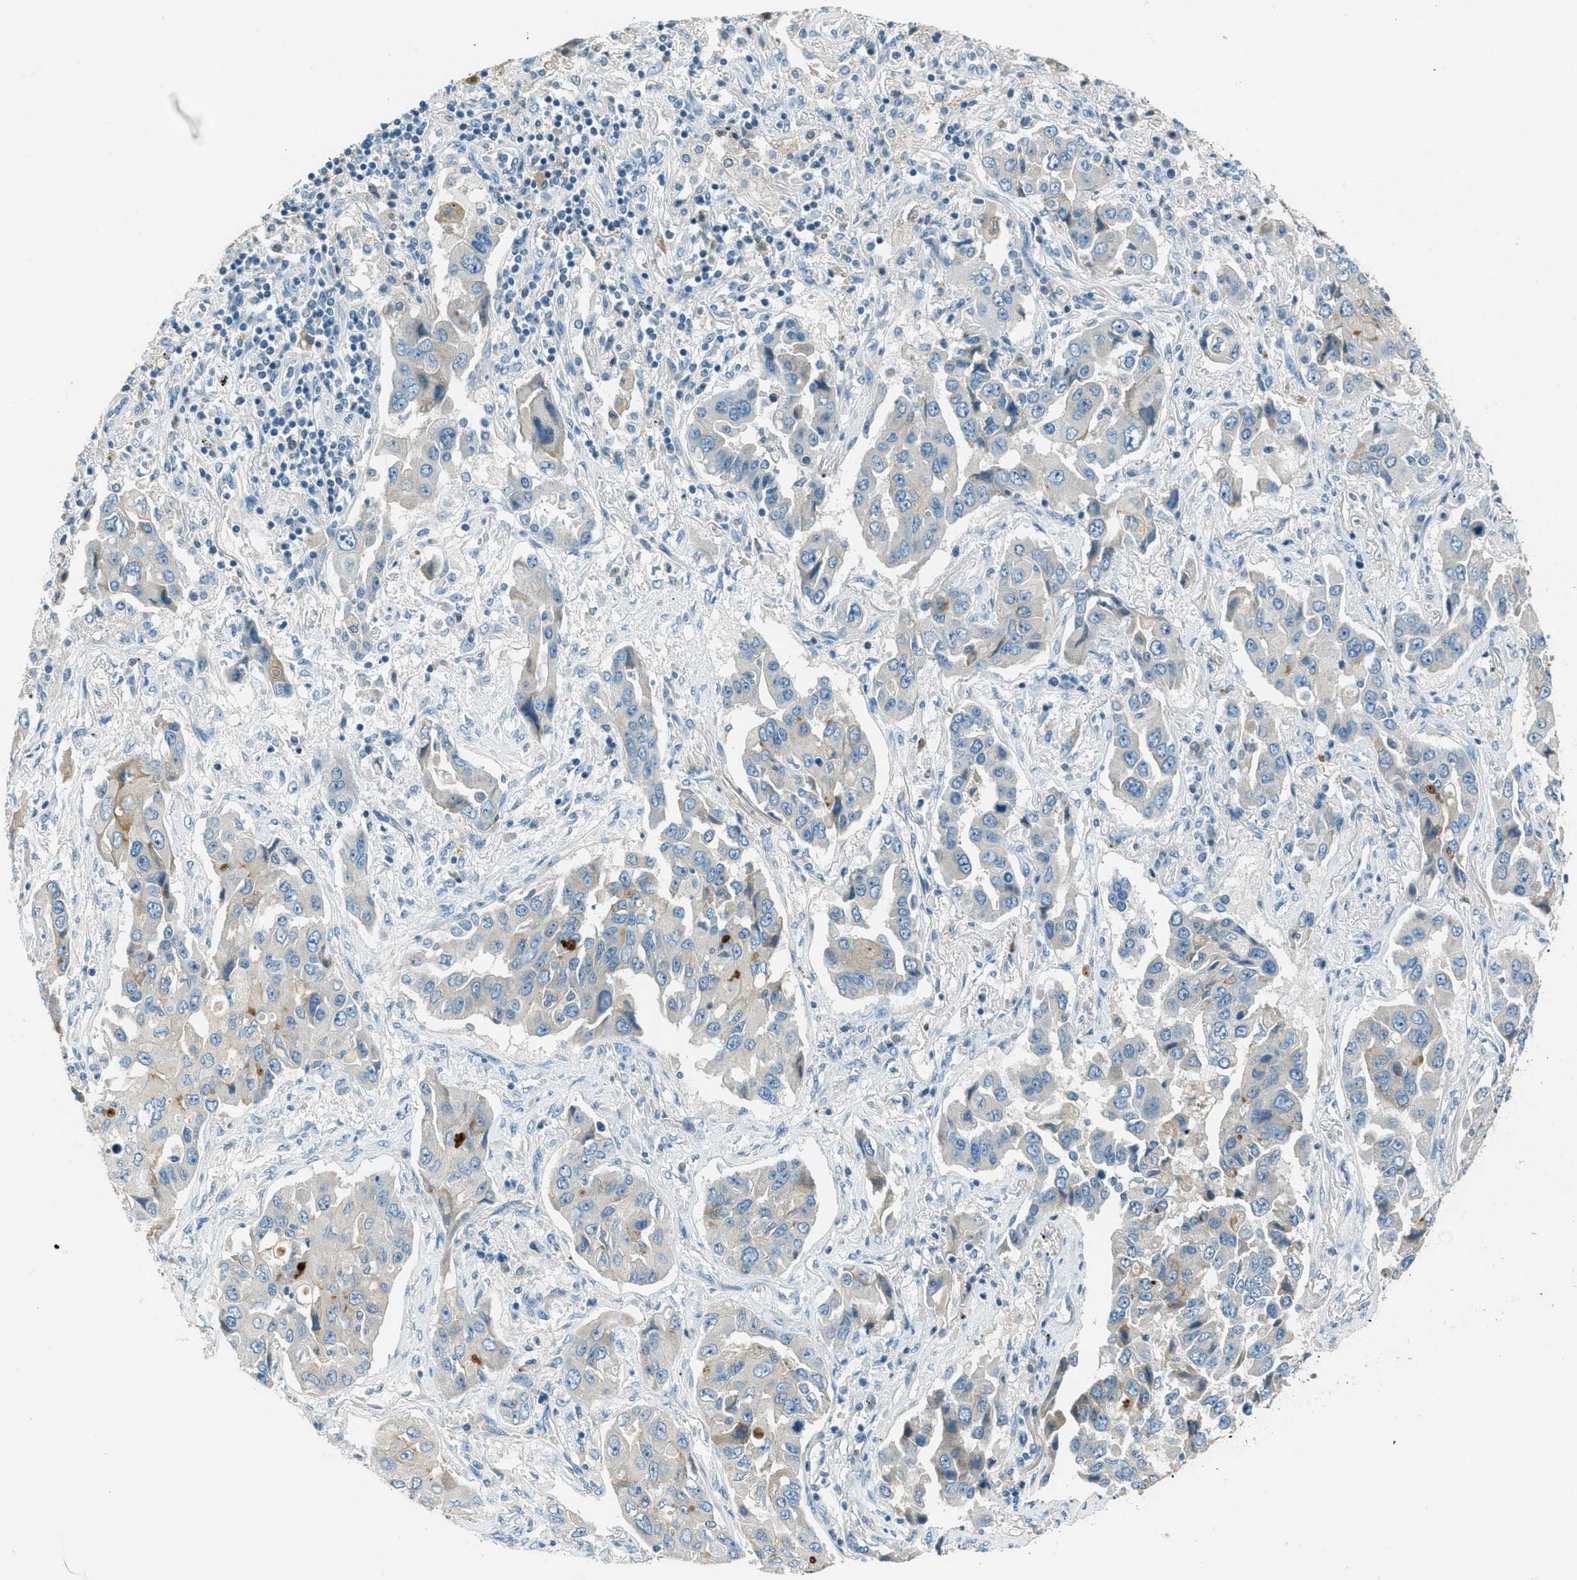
{"staining": {"intensity": "negative", "quantity": "none", "location": "none"}, "tissue": "lung cancer", "cell_type": "Tumor cells", "image_type": "cancer", "snomed": [{"axis": "morphology", "description": "Adenocarcinoma, NOS"}, {"axis": "topography", "description": "Lung"}], "caption": "High power microscopy image of an immunohistochemistry micrograph of lung adenocarcinoma, revealing no significant positivity in tumor cells.", "gene": "MSLN", "patient": {"sex": "female", "age": 65}}